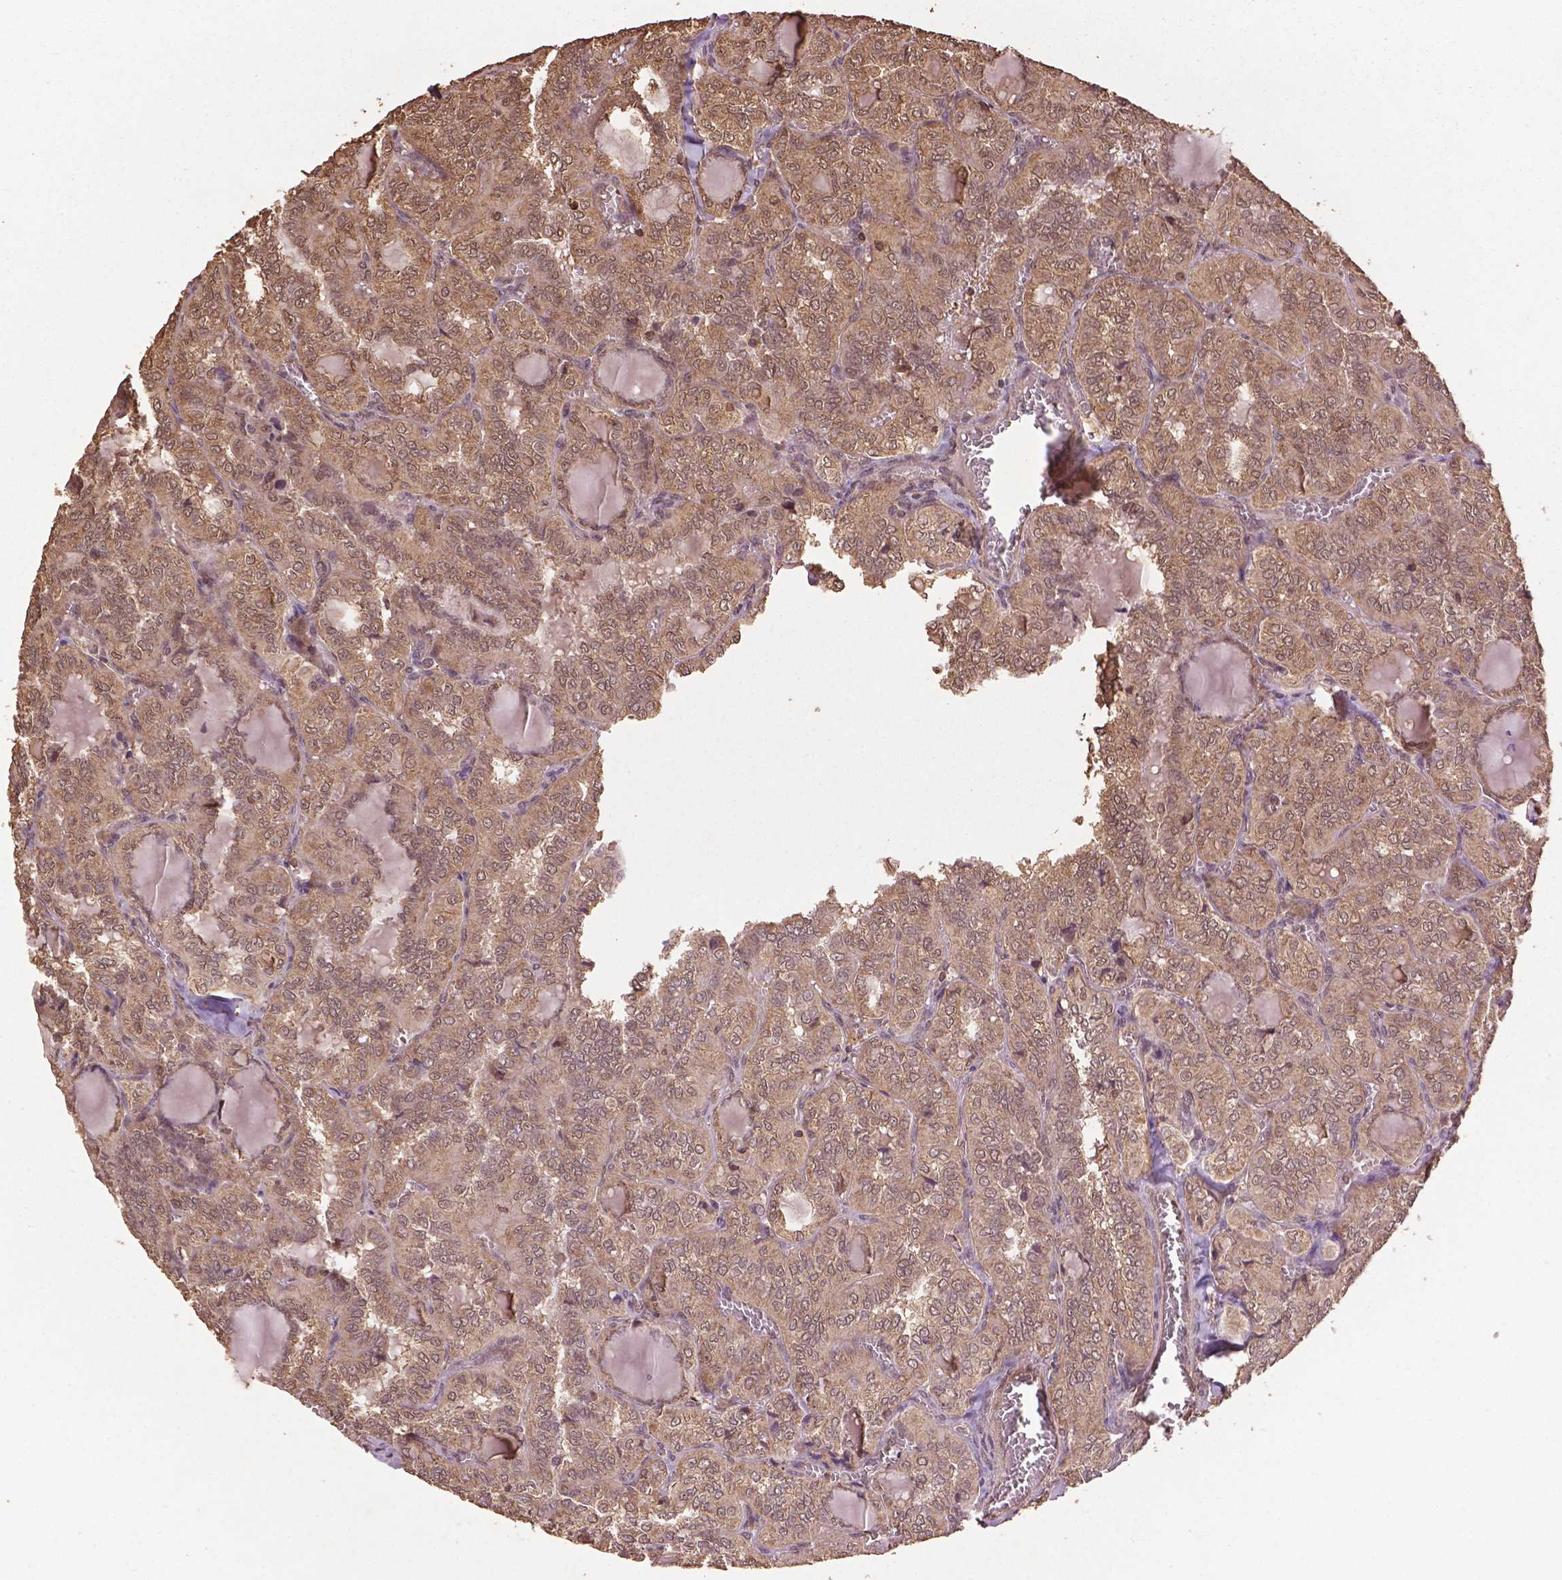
{"staining": {"intensity": "weak", "quantity": ">75%", "location": "cytoplasmic/membranous"}, "tissue": "thyroid cancer", "cell_type": "Tumor cells", "image_type": "cancer", "snomed": [{"axis": "morphology", "description": "Papillary adenocarcinoma, NOS"}, {"axis": "topography", "description": "Thyroid gland"}], "caption": "A micrograph showing weak cytoplasmic/membranous positivity in about >75% of tumor cells in papillary adenocarcinoma (thyroid), as visualized by brown immunohistochemical staining.", "gene": "BABAM1", "patient": {"sex": "female", "age": 41}}